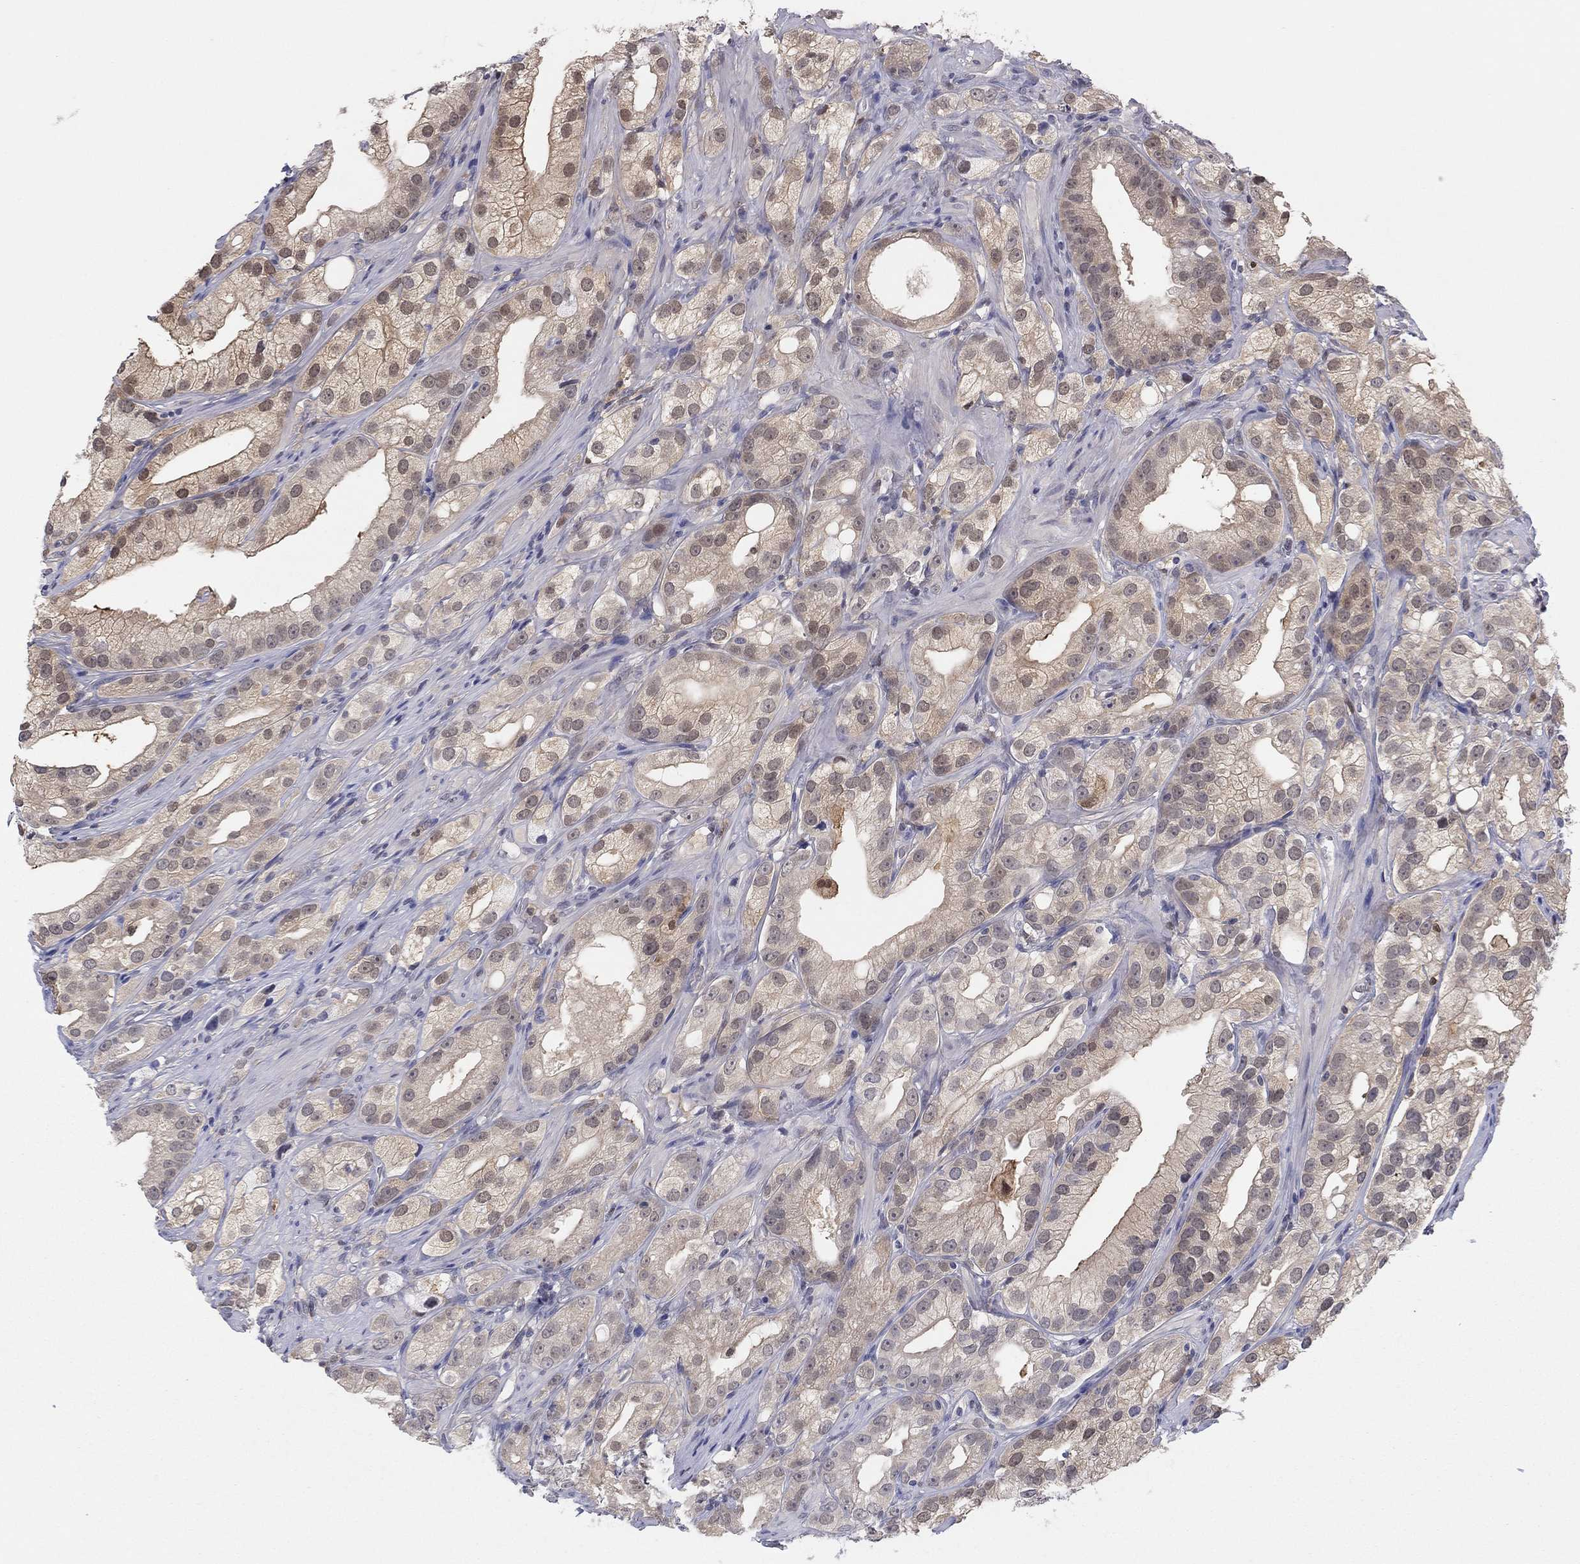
{"staining": {"intensity": "weak", "quantity": "25%-75%", "location": "cytoplasmic/membranous,nuclear"}, "tissue": "prostate cancer", "cell_type": "Tumor cells", "image_type": "cancer", "snomed": [{"axis": "morphology", "description": "Adenocarcinoma, High grade"}, {"axis": "topography", "description": "Prostate and seminal vesicle, NOS"}], "caption": "Weak cytoplasmic/membranous and nuclear expression for a protein is identified in approximately 25%-75% of tumor cells of prostate cancer (adenocarcinoma (high-grade)) using immunohistochemistry.", "gene": "PDXK", "patient": {"sex": "male", "age": 62}}